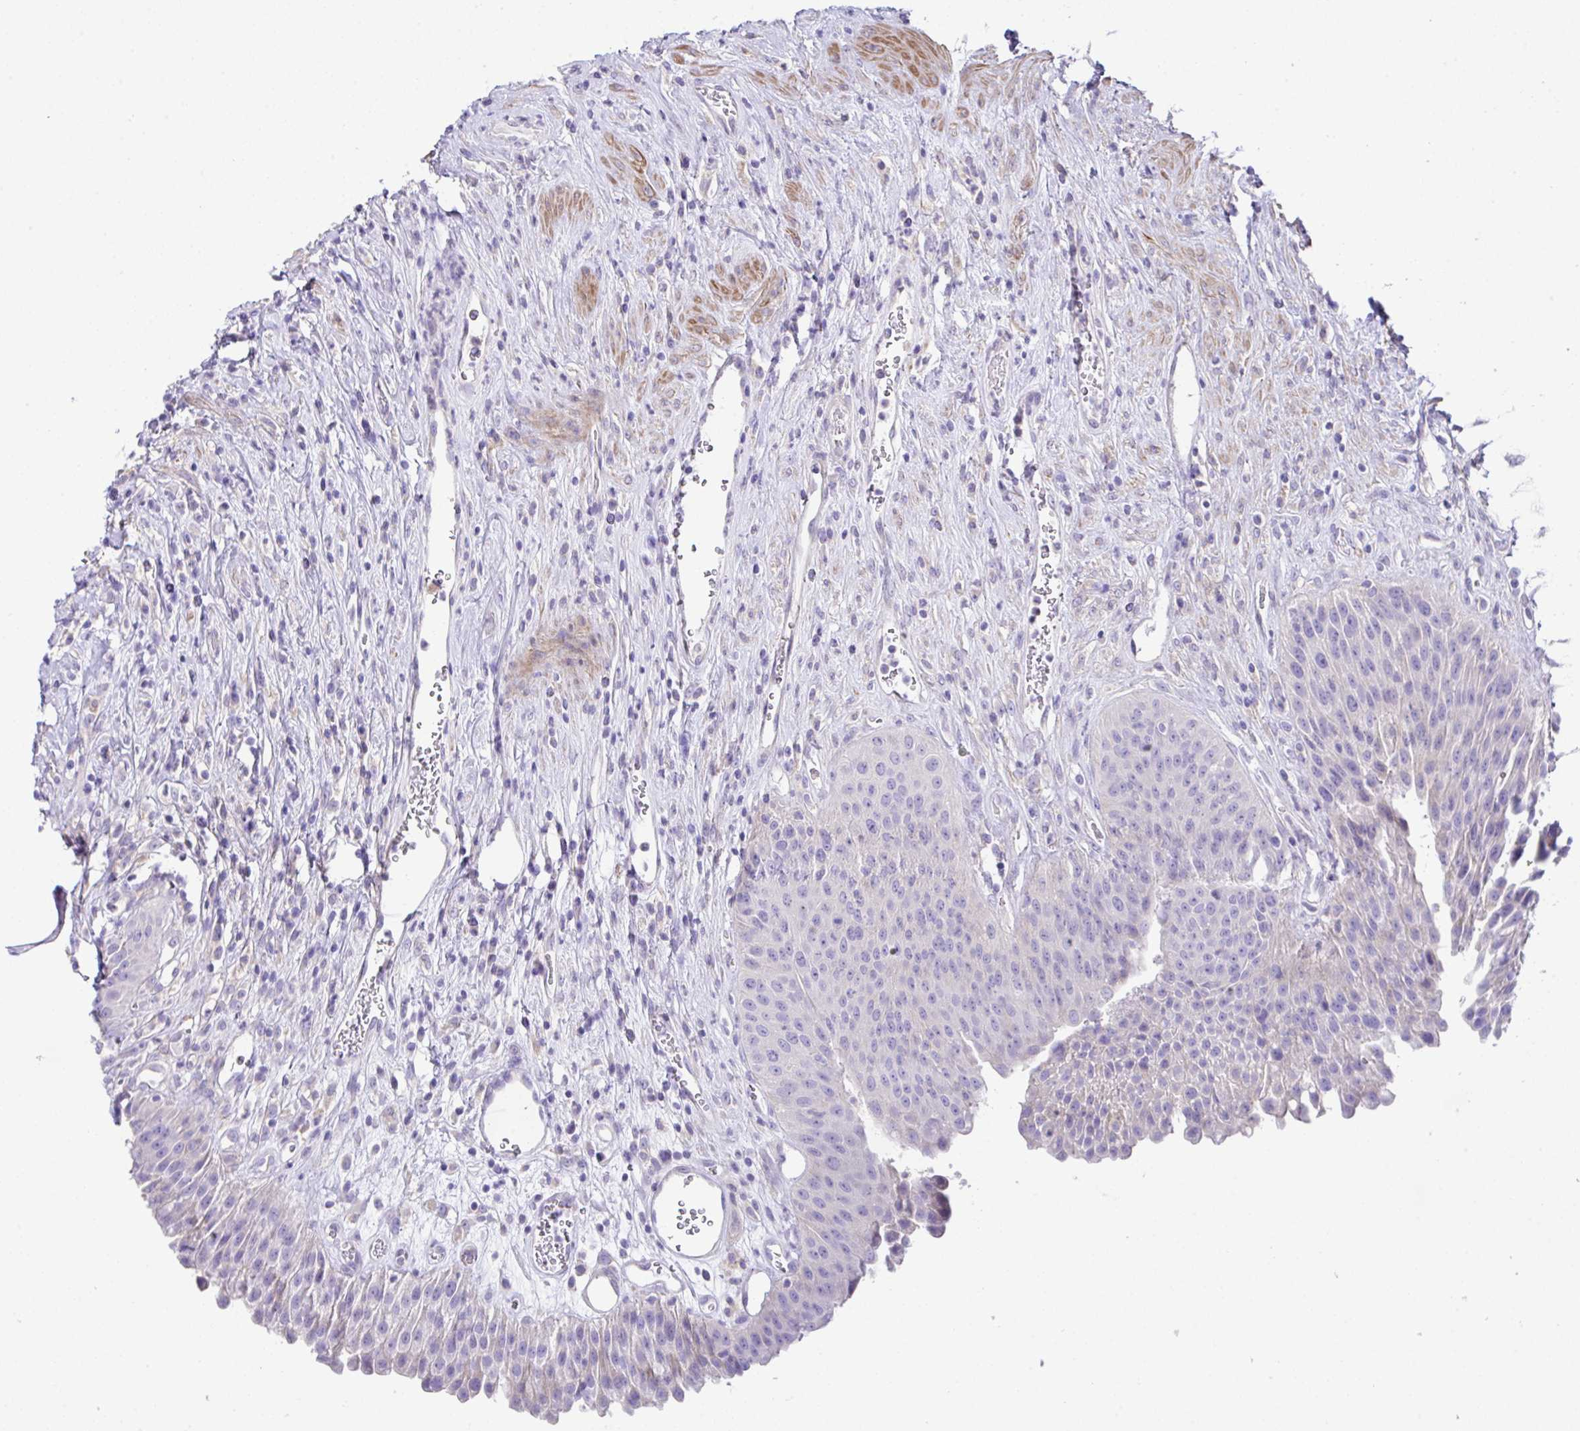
{"staining": {"intensity": "negative", "quantity": "none", "location": "none"}, "tissue": "urinary bladder", "cell_type": "Urothelial cells", "image_type": "normal", "snomed": [{"axis": "morphology", "description": "Normal tissue, NOS"}, {"axis": "topography", "description": "Urinary bladder"}], "caption": "Micrograph shows no significant protein expression in urothelial cells of normal urinary bladder. (Immunohistochemistry, brightfield microscopy, high magnification).", "gene": "OR4P4", "patient": {"sex": "female", "age": 56}}